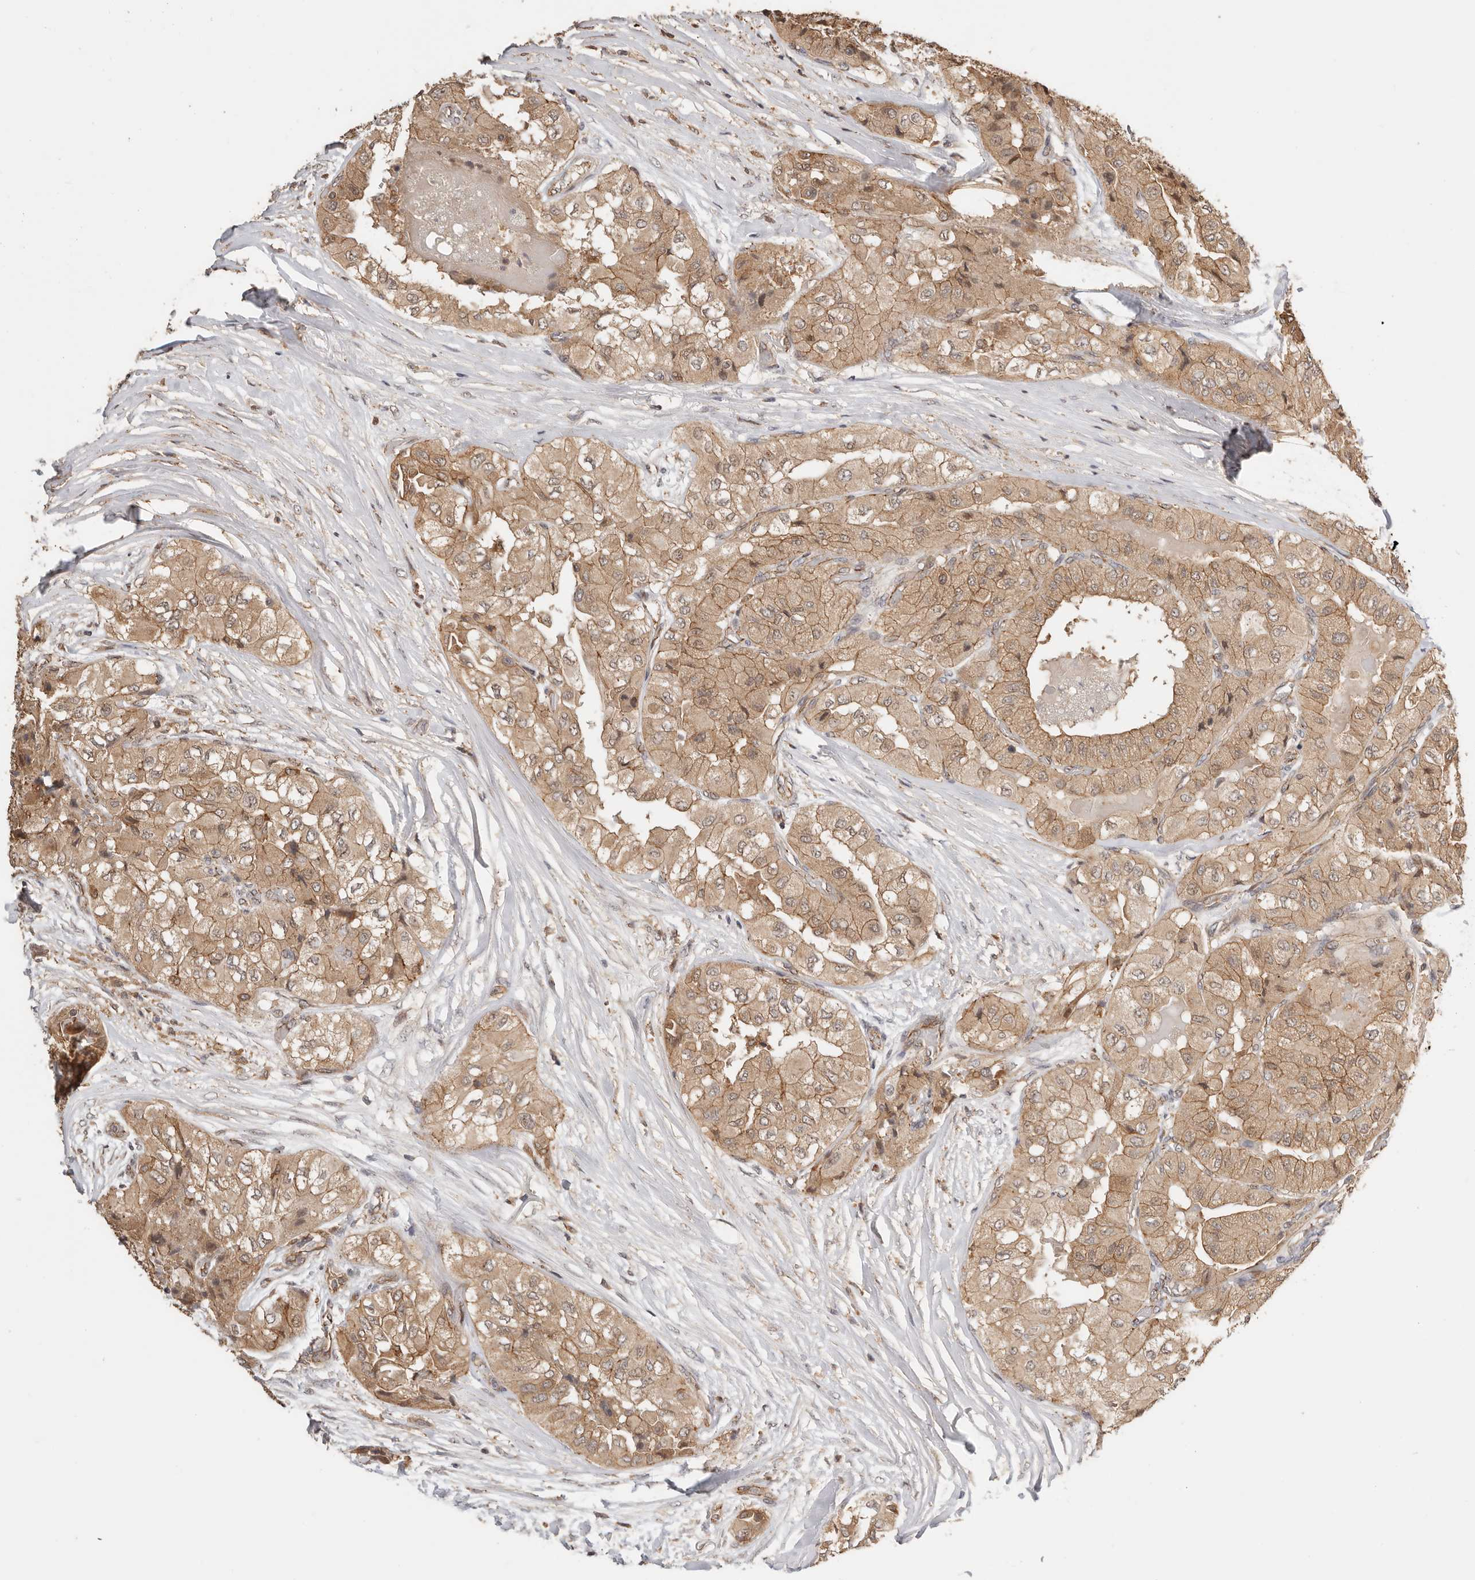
{"staining": {"intensity": "moderate", "quantity": ">75%", "location": "cytoplasmic/membranous"}, "tissue": "thyroid cancer", "cell_type": "Tumor cells", "image_type": "cancer", "snomed": [{"axis": "morphology", "description": "Papillary adenocarcinoma, NOS"}, {"axis": "topography", "description": "Thyroid gland"}], "caption": "Approximately >75% of tumor cells in thyroid cancer (papillary adenocarcinoma) exhibit moderate cytoplasmic/membranous protein staining as visualized by brown immunohistochemical staining.", "gene": "AFDN", "patient": {"sex": "female", "age": 59}}